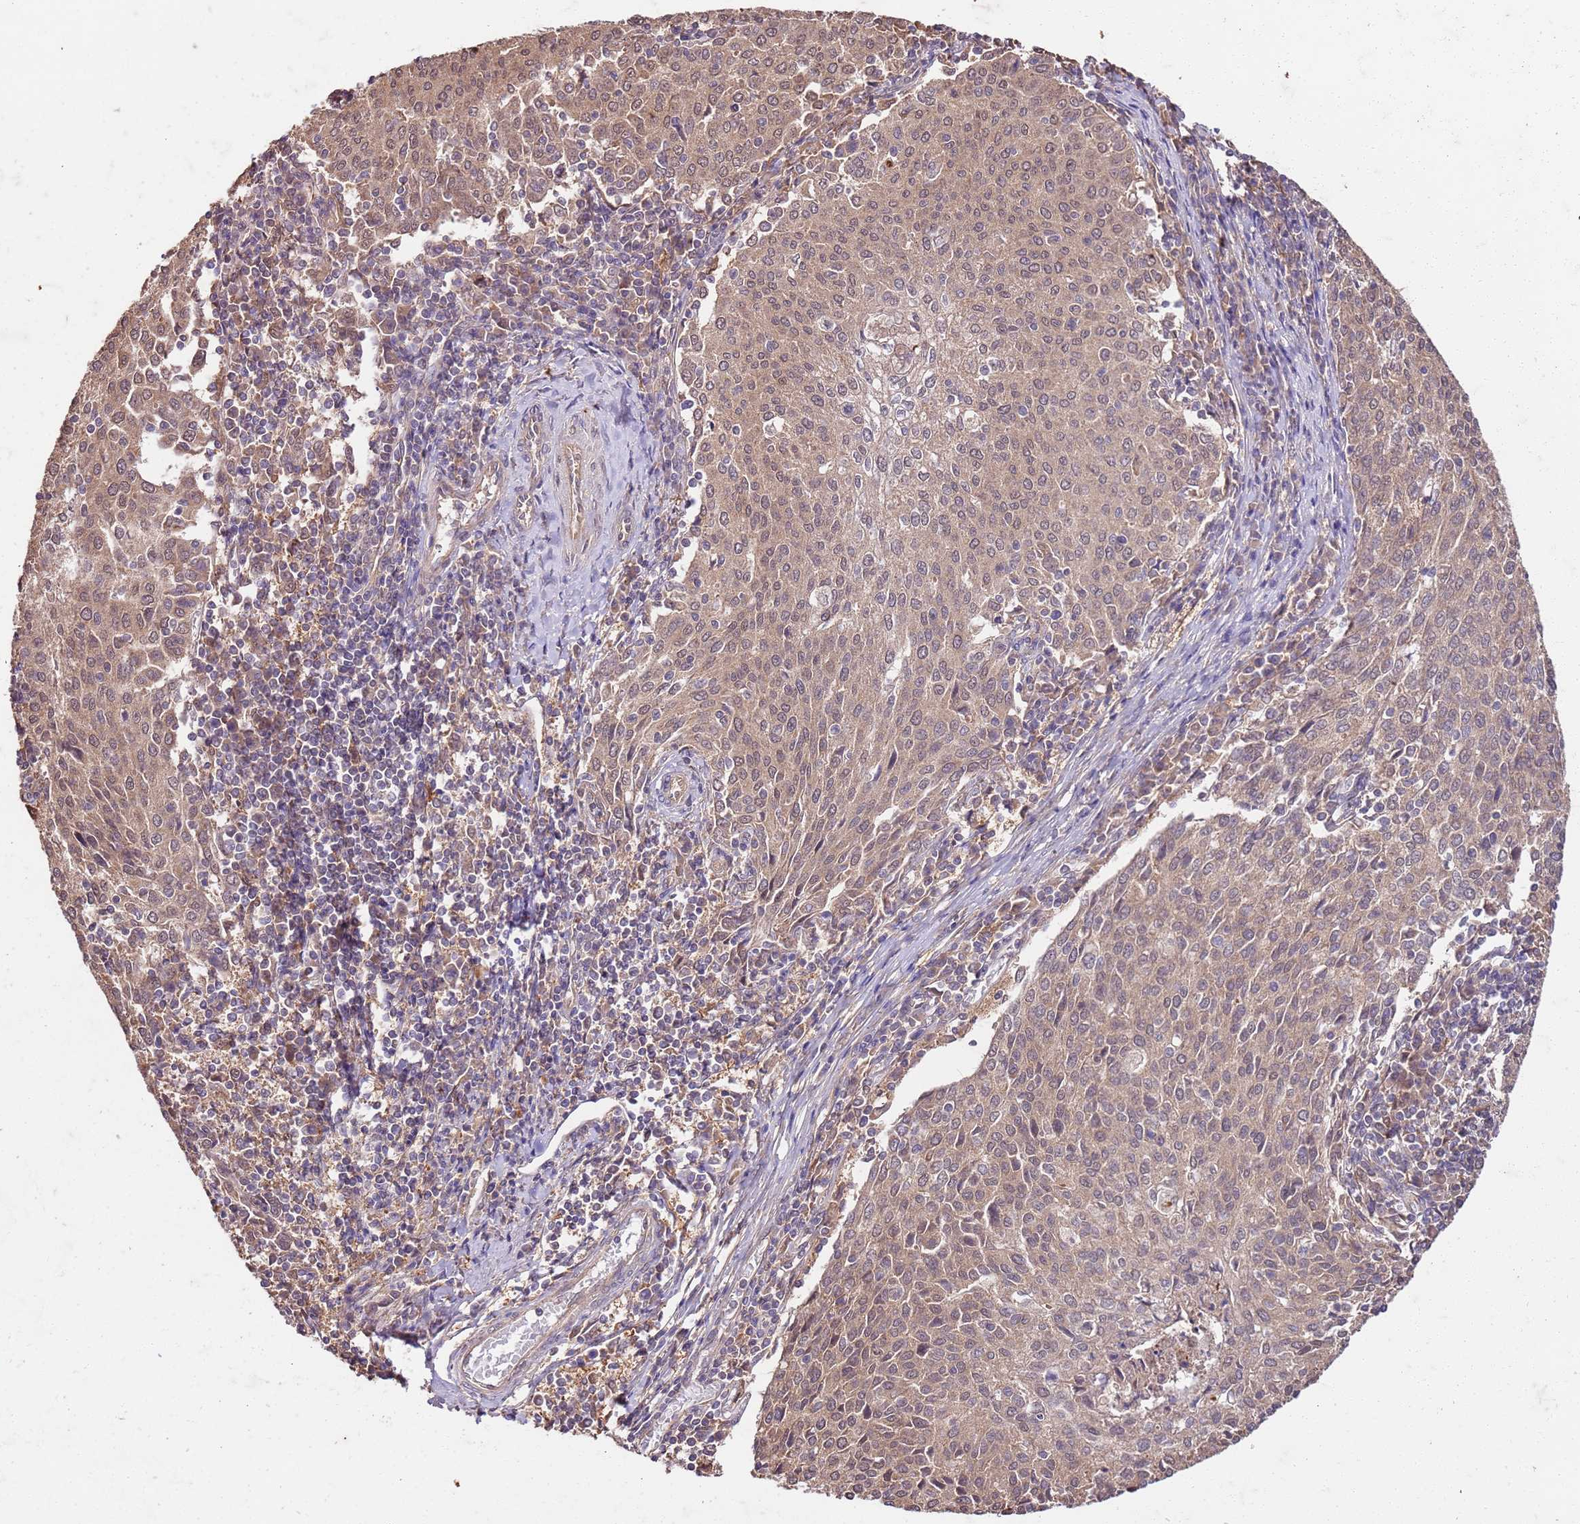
{"staining": {"intensity": "moderate", "quantity": "25%-75%", "location": "cytoplasmic/membranous,nuclear"}, "tissue": "cervical cancer", "cell_type": "Tumor cells", "image_type": "cancer", "snomed": [{"axis": "morphology", "description": "Squamous cell carcinoma, NOS"}, {"axis": "topography", "description": "Cervix"}], "caption": "A photomicrograph showing moderate cytoplasmic/membranous and nuclear staining in about 25%-75% of tumor cells in squamous cell carcinoma (cervical), as visualized by brown immunohistochemical staining.", "gene": "UBE3A", "patient": {"sex": "female", "age": 46}}